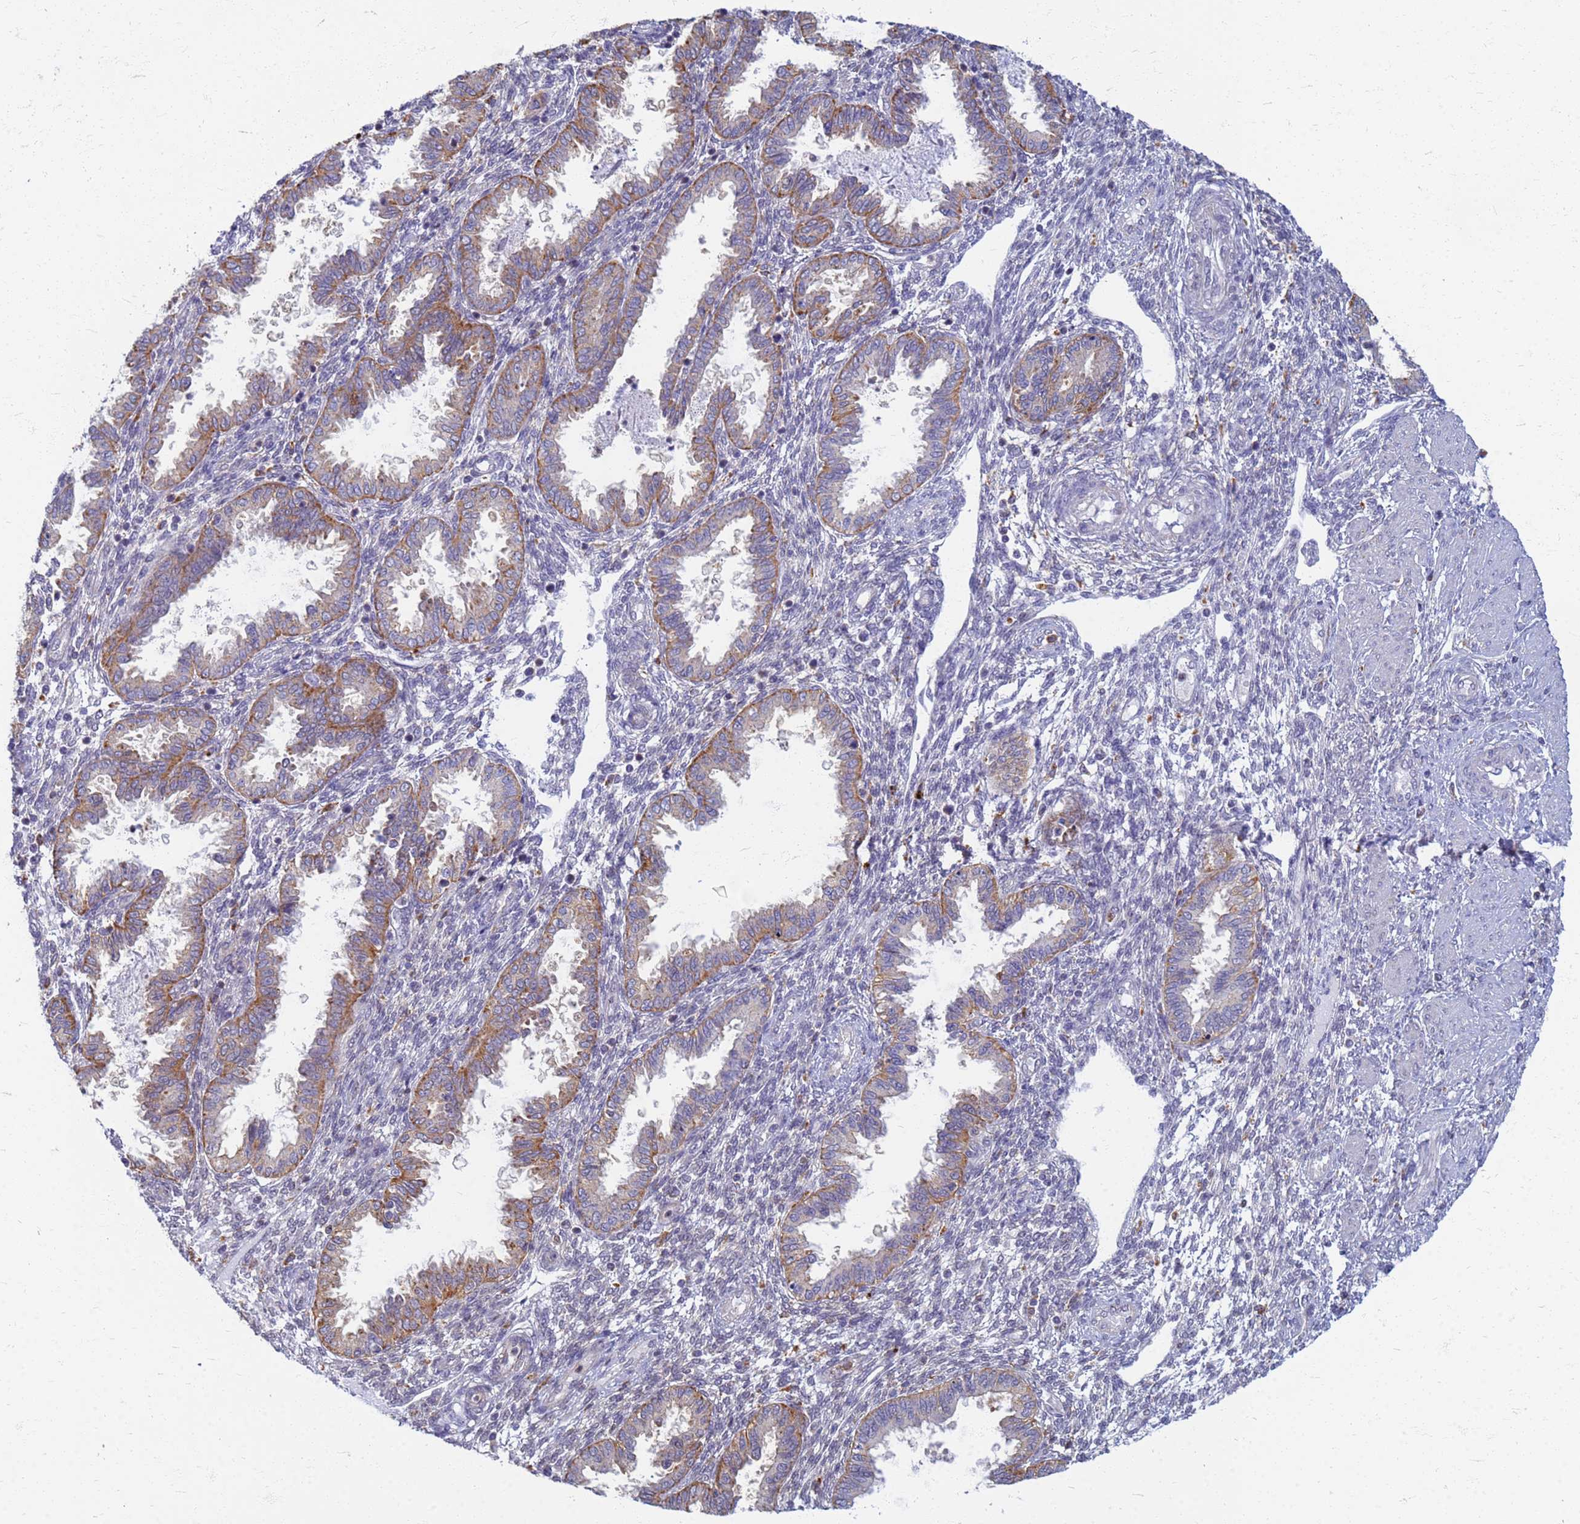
{"staining": {"intensity": "negative", "quantity": "none", "location": "none"}, "tissue": "endometrium", "cell_type": "Cells in endometrial stroma", "image_type": "normal", "snomed": [{"axis": "morphology", "description": "Normal tissue, NOS"}, {"axis": "topography", "description": "Endometrium"}], "caption": "Immunohistochemistry (IHC) image of benign endometrium stained for a protein (brown), which displays no expression in cells in endometrial stroma. Brightfield microscopy of IHC stained with DAB (3,3'-diaminobenzidine) (brown) and hematoxylin (blue), captured at high magnification.", "gene": "ATP6V1E1", "patient": {"sex": "female", "age": 33}}